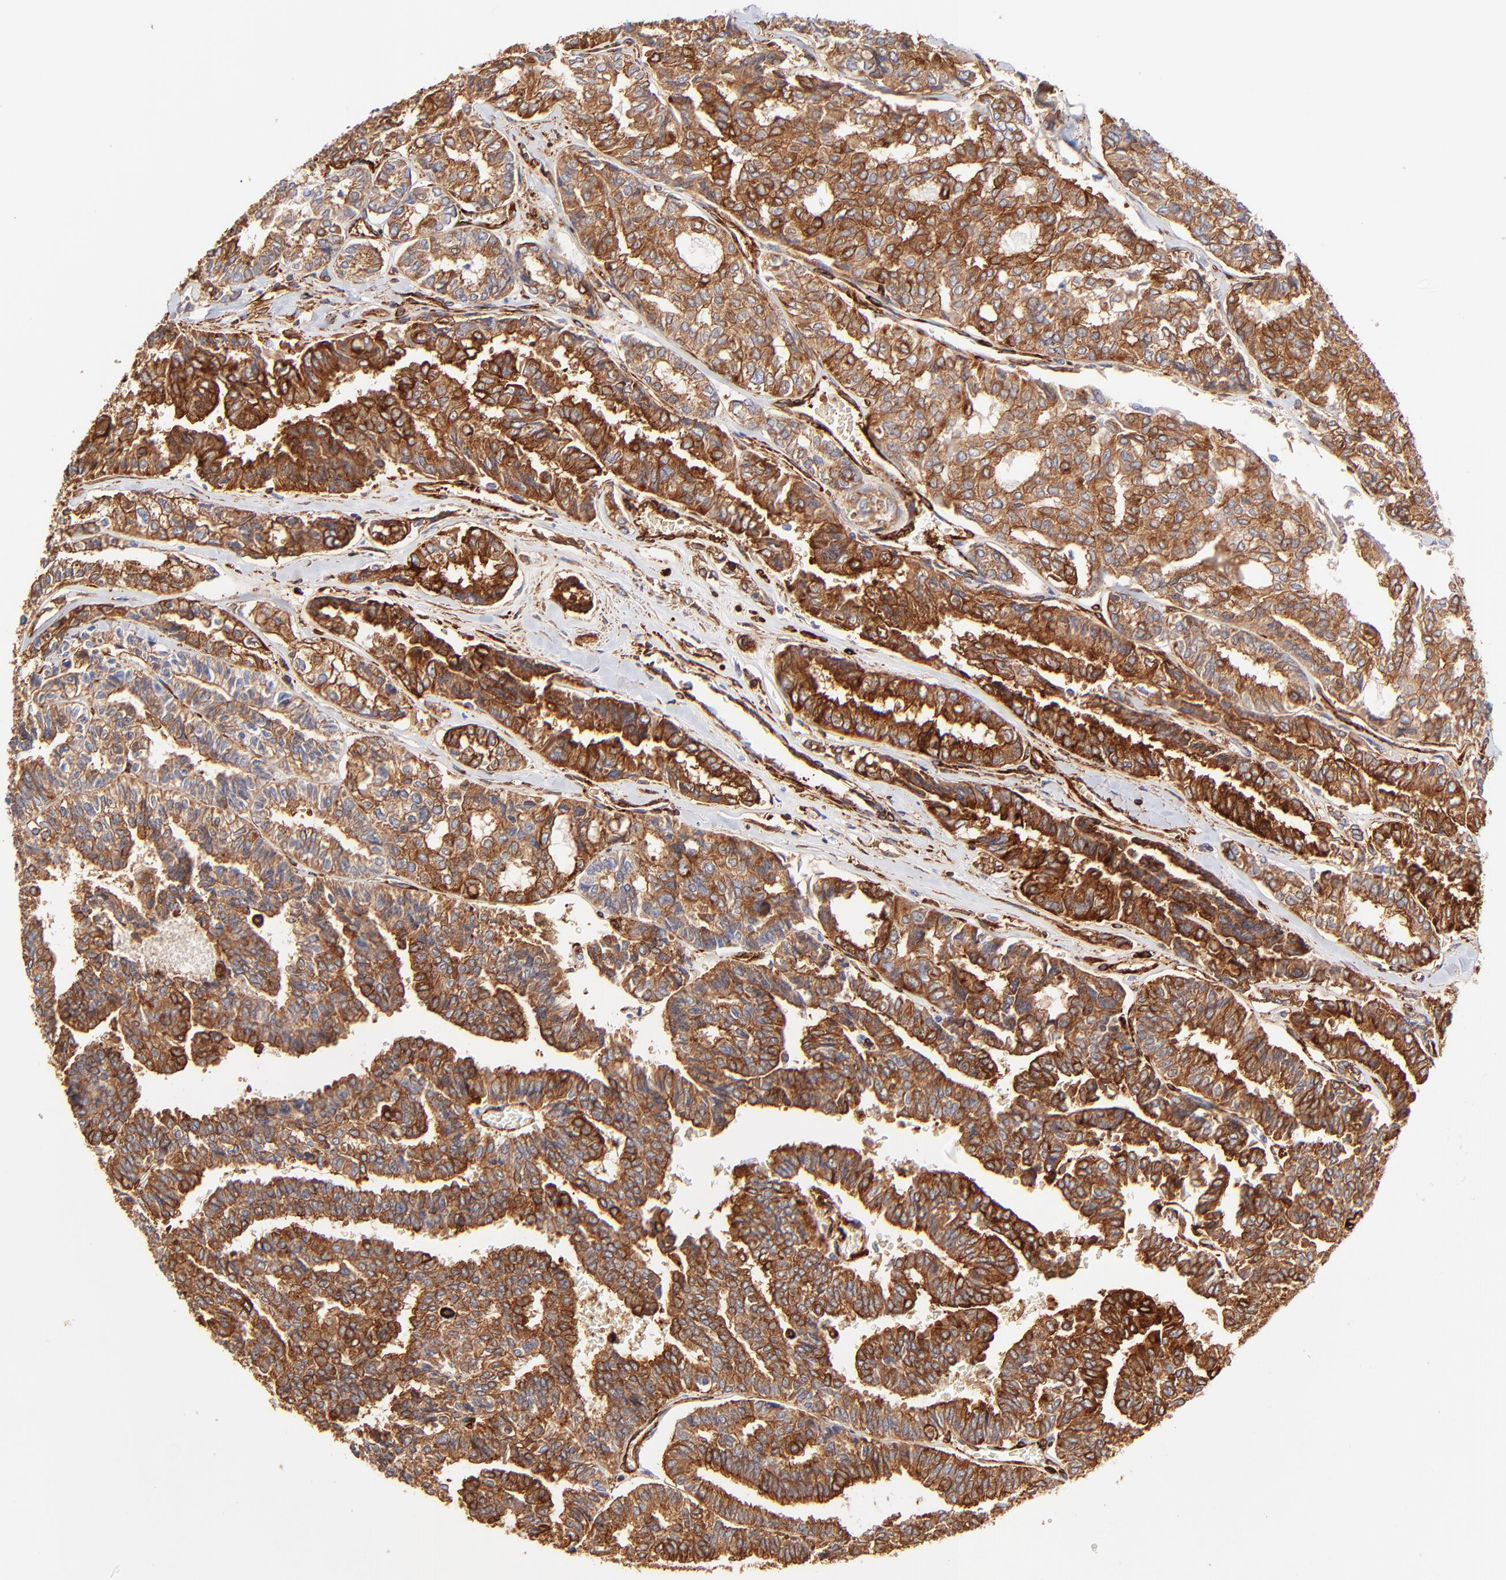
{"staining": {"intensity": "strong", "quantity": ">75%", "location": "cytoplasmic/membranous"}, "tissue": "thyroid cancer", "cell_type": "Tumor cells", "image_type": "cancer", "snomed": [{"axis": "morphology", "description": "Papillary adenocarcinoma, NOS"}, {"axis": "topography", "description": "Thyroid gland"}], "caption": "There is high levels of strong cytoplasmic/membranous positivity in tumor cells of thyroid cancer (papillary adenocarcinoma), as demonstrated by immunohistochemical staining (brown color).", "gene": "FLNA", "patient": {"sex": "female", "age": 35}}